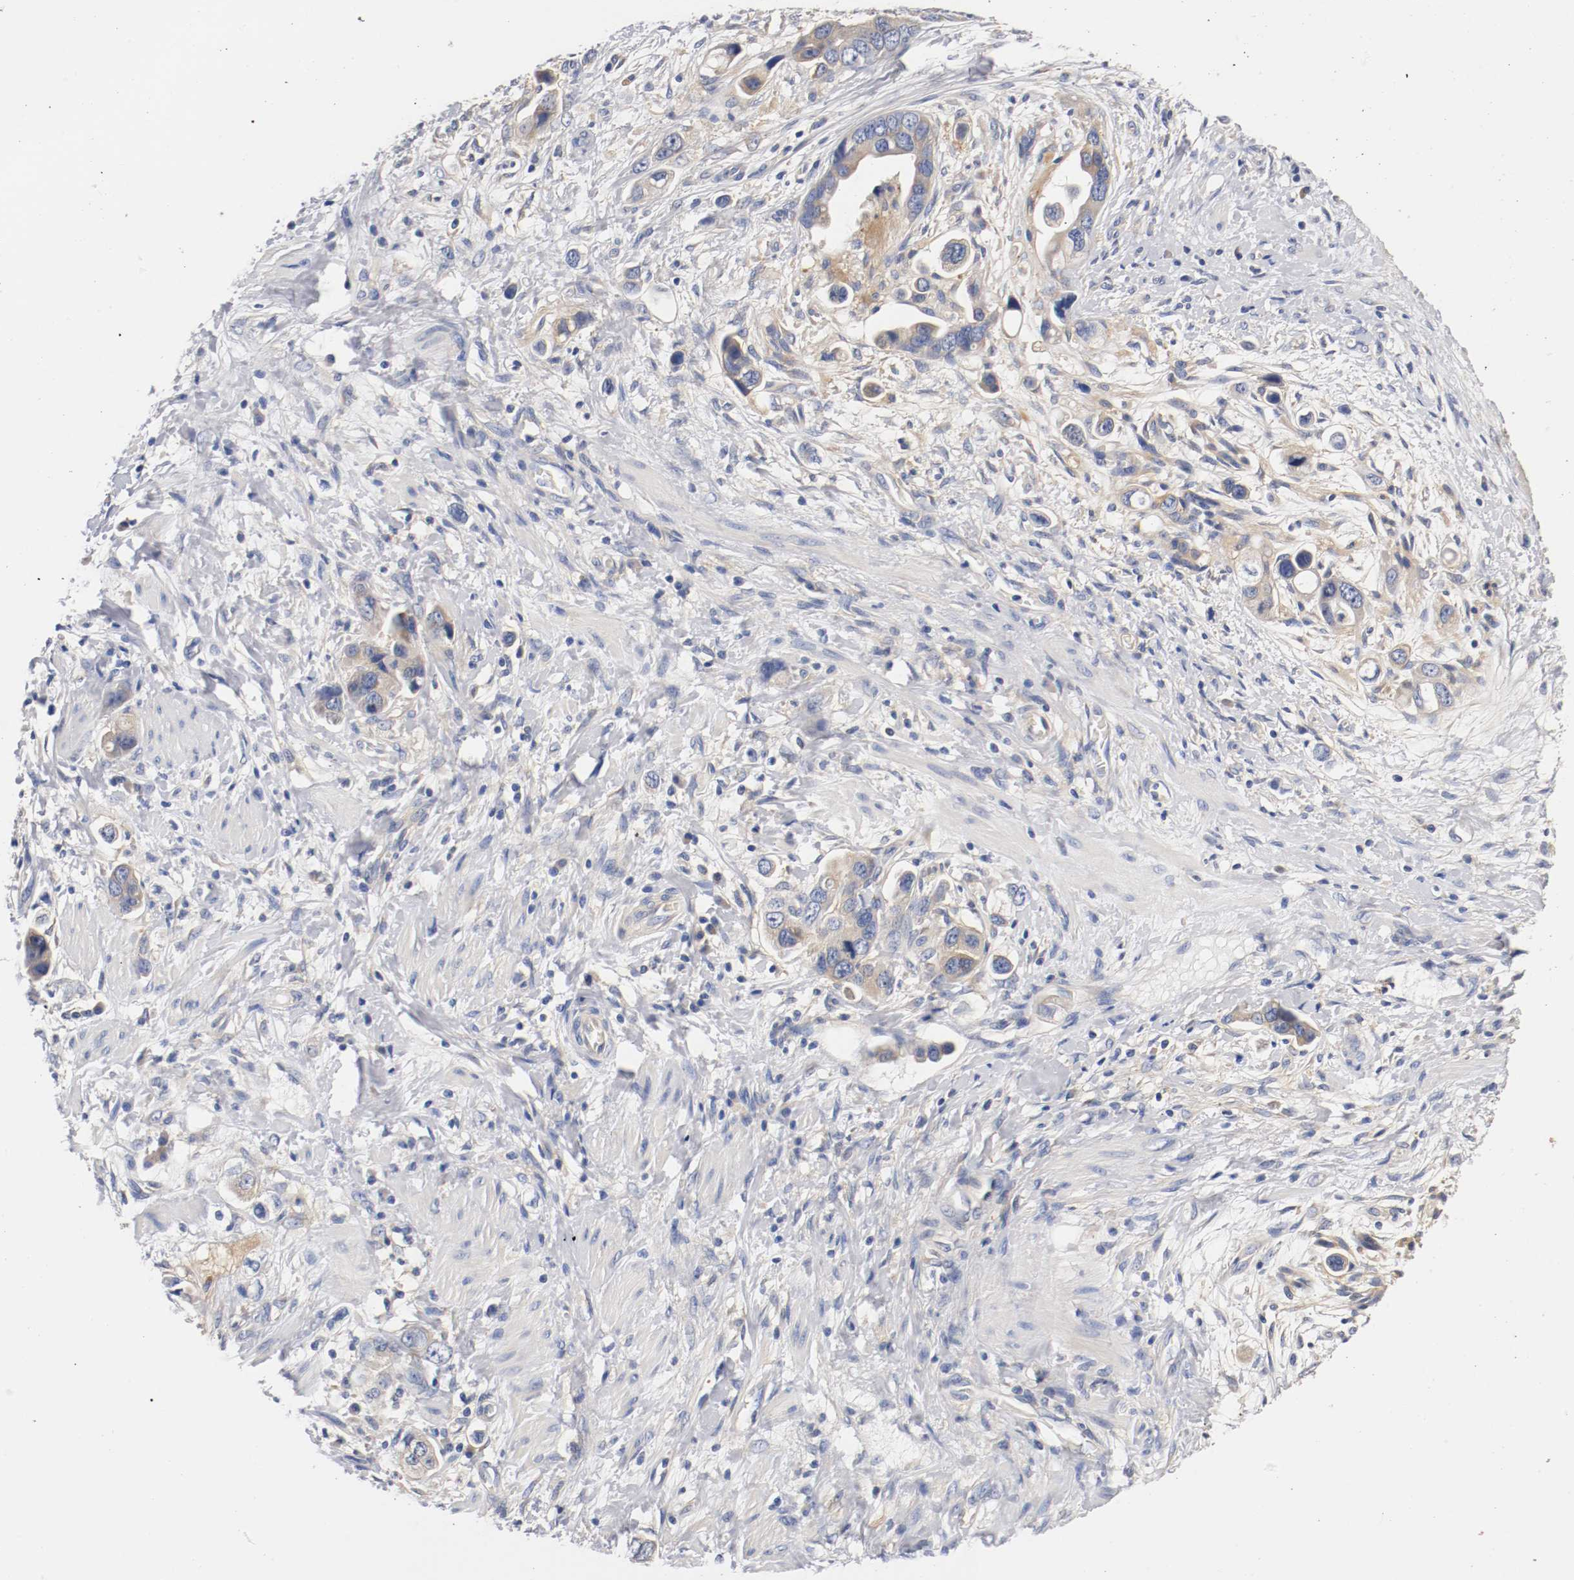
{"staining": {"intensity": "weak", "quantity": ">75%", "location": "cytoplasmic/membranous"}, "tissue": "stomach cancer", "cell_type": "Tumor cells", "image_type": "cancer", "snomed": [{"axis": "morphology", "description": "Adenocarcinoma, NOS"}, {"axis": "topography", "description": "Stomach, lower"}], "caption": "DAB immunohistochemical staining of human stomach cancer (adenocarcinoma) exhibits weak cytoplasmic/membranous protein positivity in about >75% of tumor cells.", "gene": "HGS", "patient": {"sex": "female", "age": 93}}